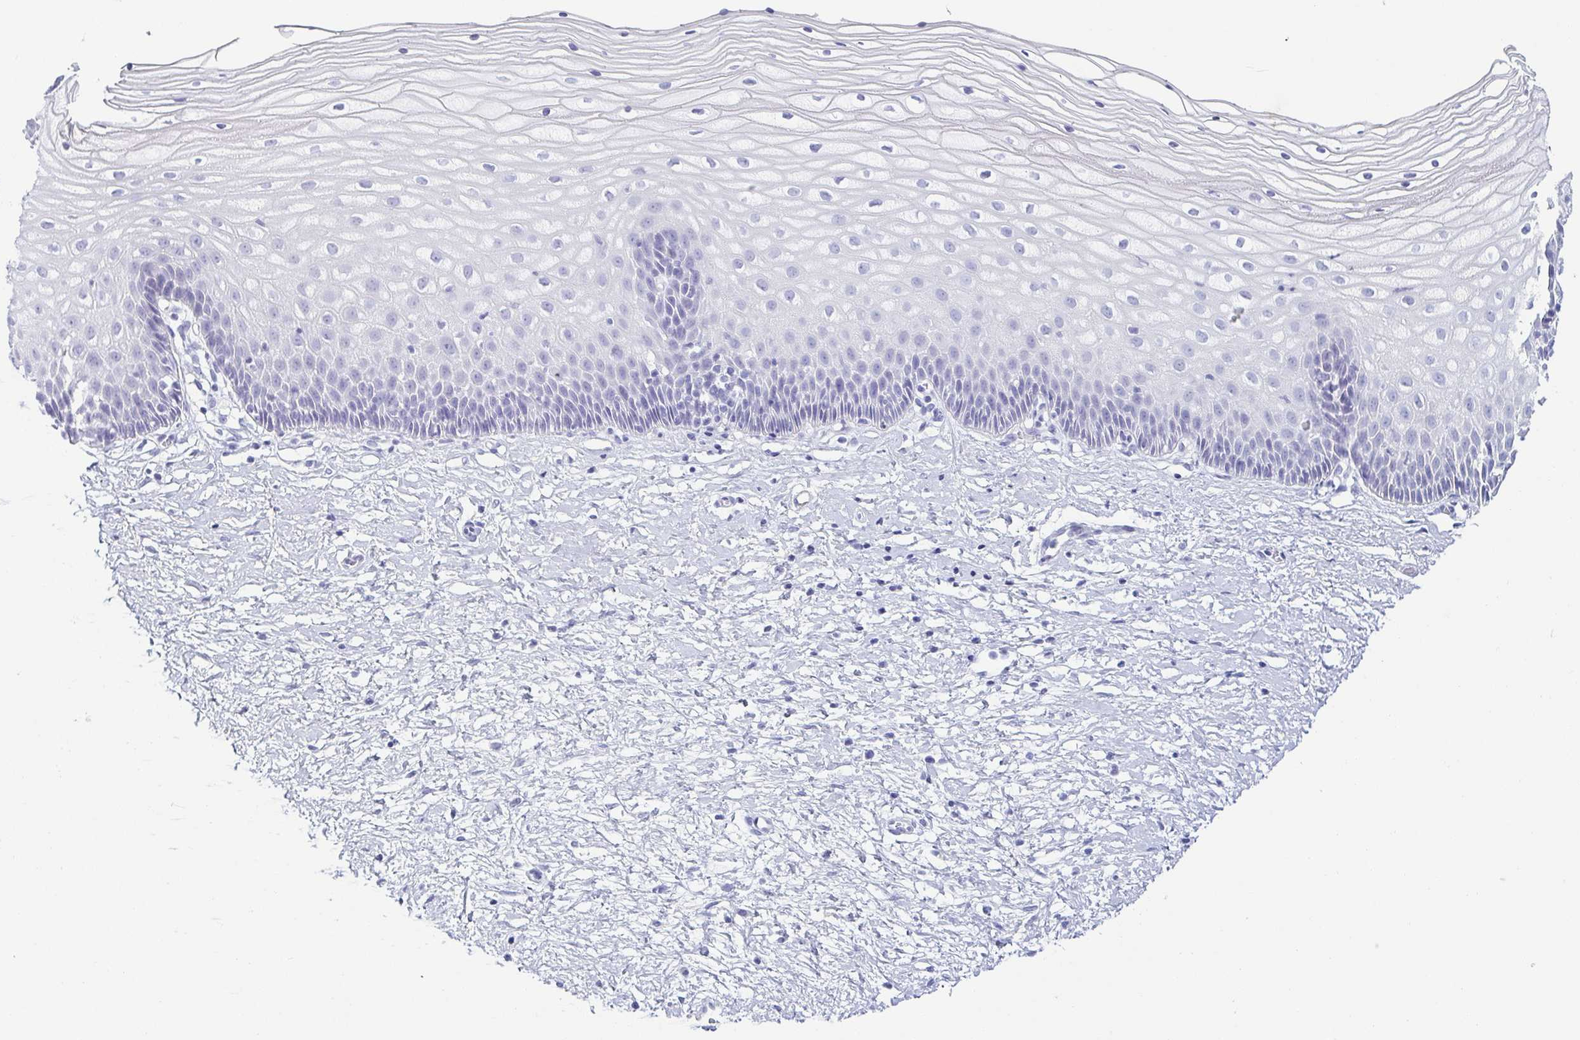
{"staining": {"intensity": "negative", "quantity": "none", "location": "none"}, "tissue": "cervix", "cell_type": "Glandular cells", "image_type": "normal", "snomed": [{"axis": "morphology", "description": "Normal tissue, NOS"}, {"axis": "topography", "description": "Cervix"}], "caption": "DAB (3,3'-diaminobenzidine) immunohistochemical staining of normal human cervix shows no significant expression in glandular cells. (DAB (3,3'-diaminobenzidine) IHC with hematoxylin counter stain).", "gene": "ZG16B", "patient": {"sex": "female", "age": 36}}